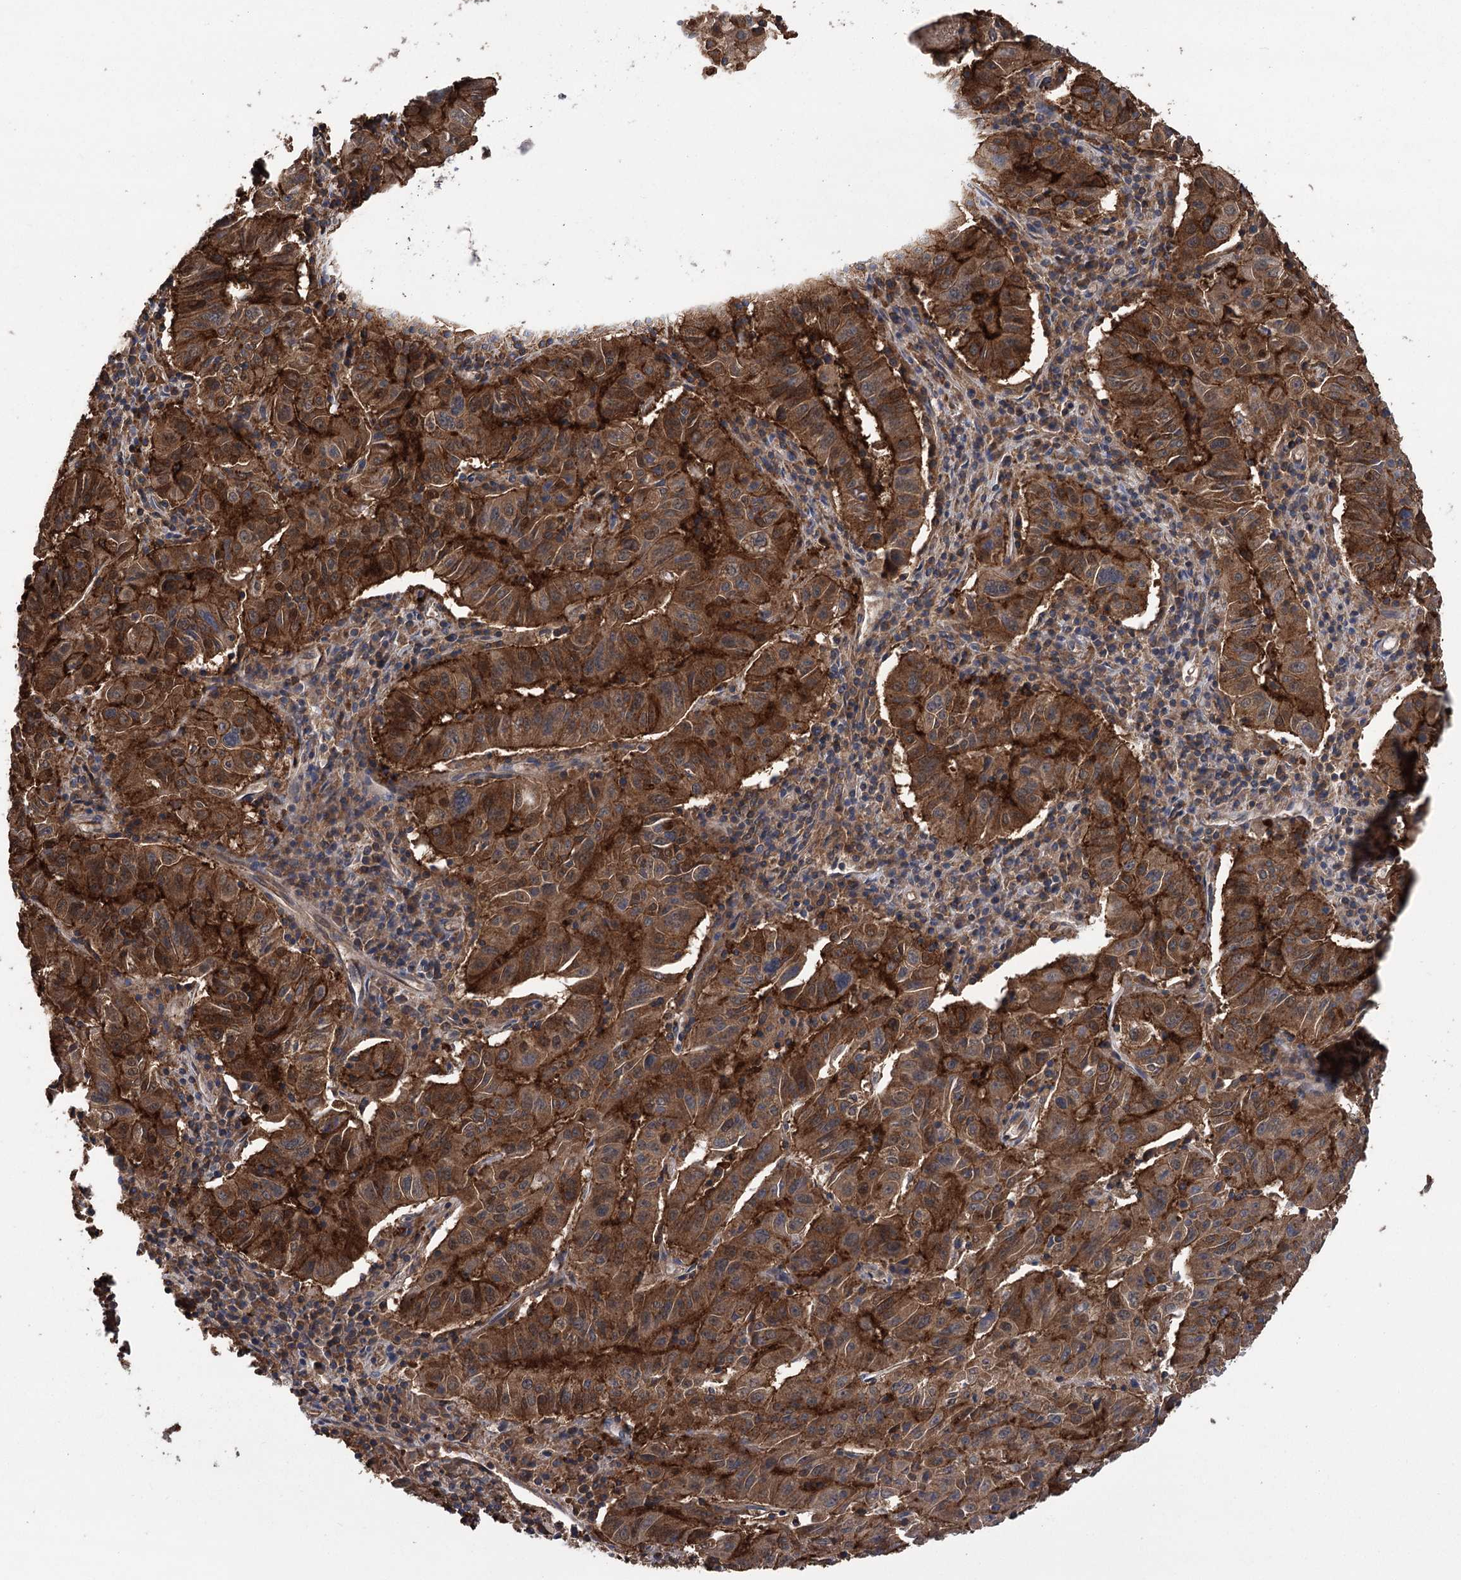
{"staining": {"intensity": "strong", "quantity": ">75%", "location": "cytoplasmic/membranous"}, "tissue": "pancreatic cancer", "cell_type": "Tumor cells", "image_type": "cancer", "snomed": [{"axis": "morphology", "description": "Adenocarcinoma, NOS"}, {"axis": "topography", "description": "Pancreas"}], "caption": "A histopathology image showing strong cytoplasmic/membranous staining in approximately >75% of tumor cells in adenocarcinoma (pancreatic), as visualized by brown immunohistochemical staining.", "gene": "DPP3", "patient": {"sex": "male", "age": 63}}